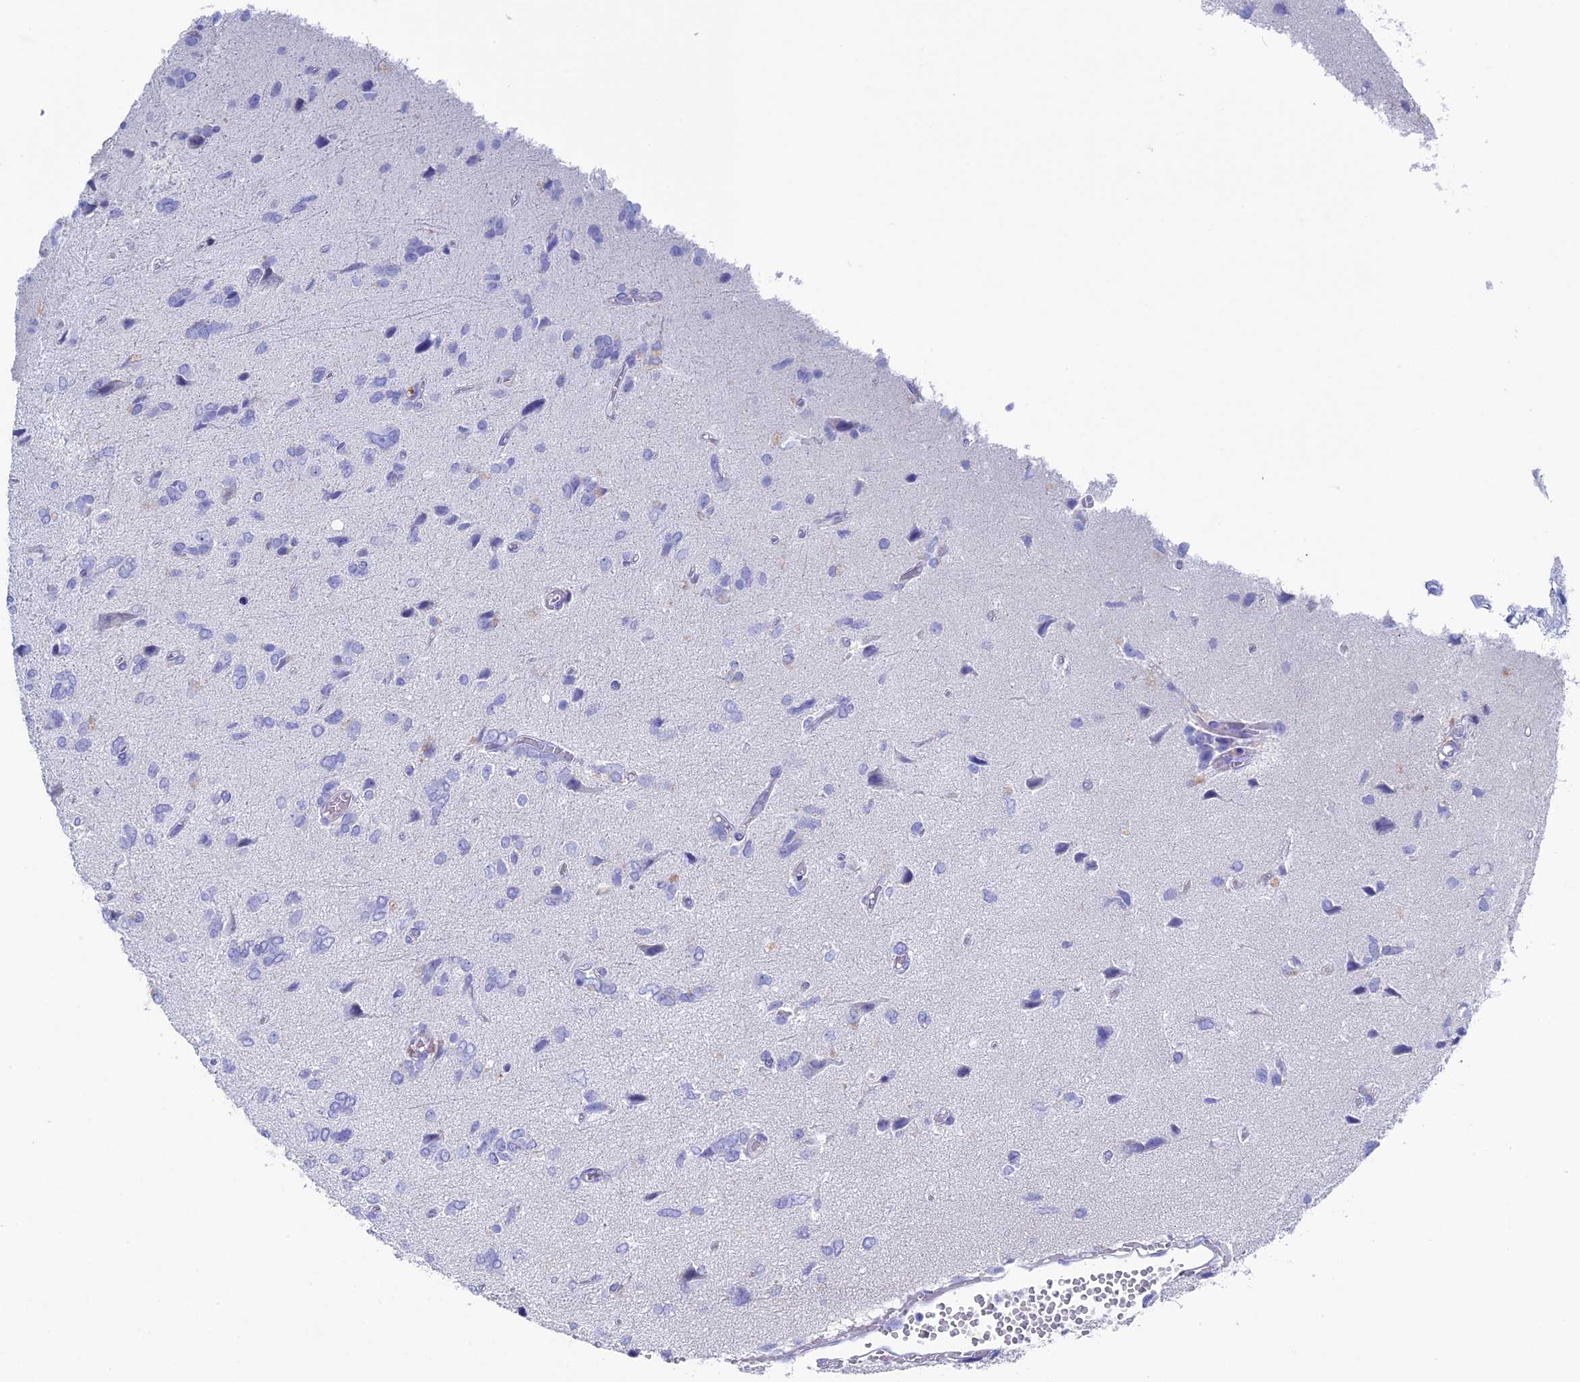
{"staining": {"intensity": "negative", "quantity": "none", "location": "none"}, "tissue": "glioma", "cell_type": "Tumor cells", "image_type": "cancer", "snomed": [{"axis": "morphology", "description": "Glioma, malignant, High grade"}, {"axis": "topography", "description": "Brain"}], "caption": "This is a photomicrograph of immunohistochemistry staining of malignant glioma (high-grade), which shows no expression in tumor cells.", "gene": "UNC119", "patient": {"sex": "female", "age": 59}}